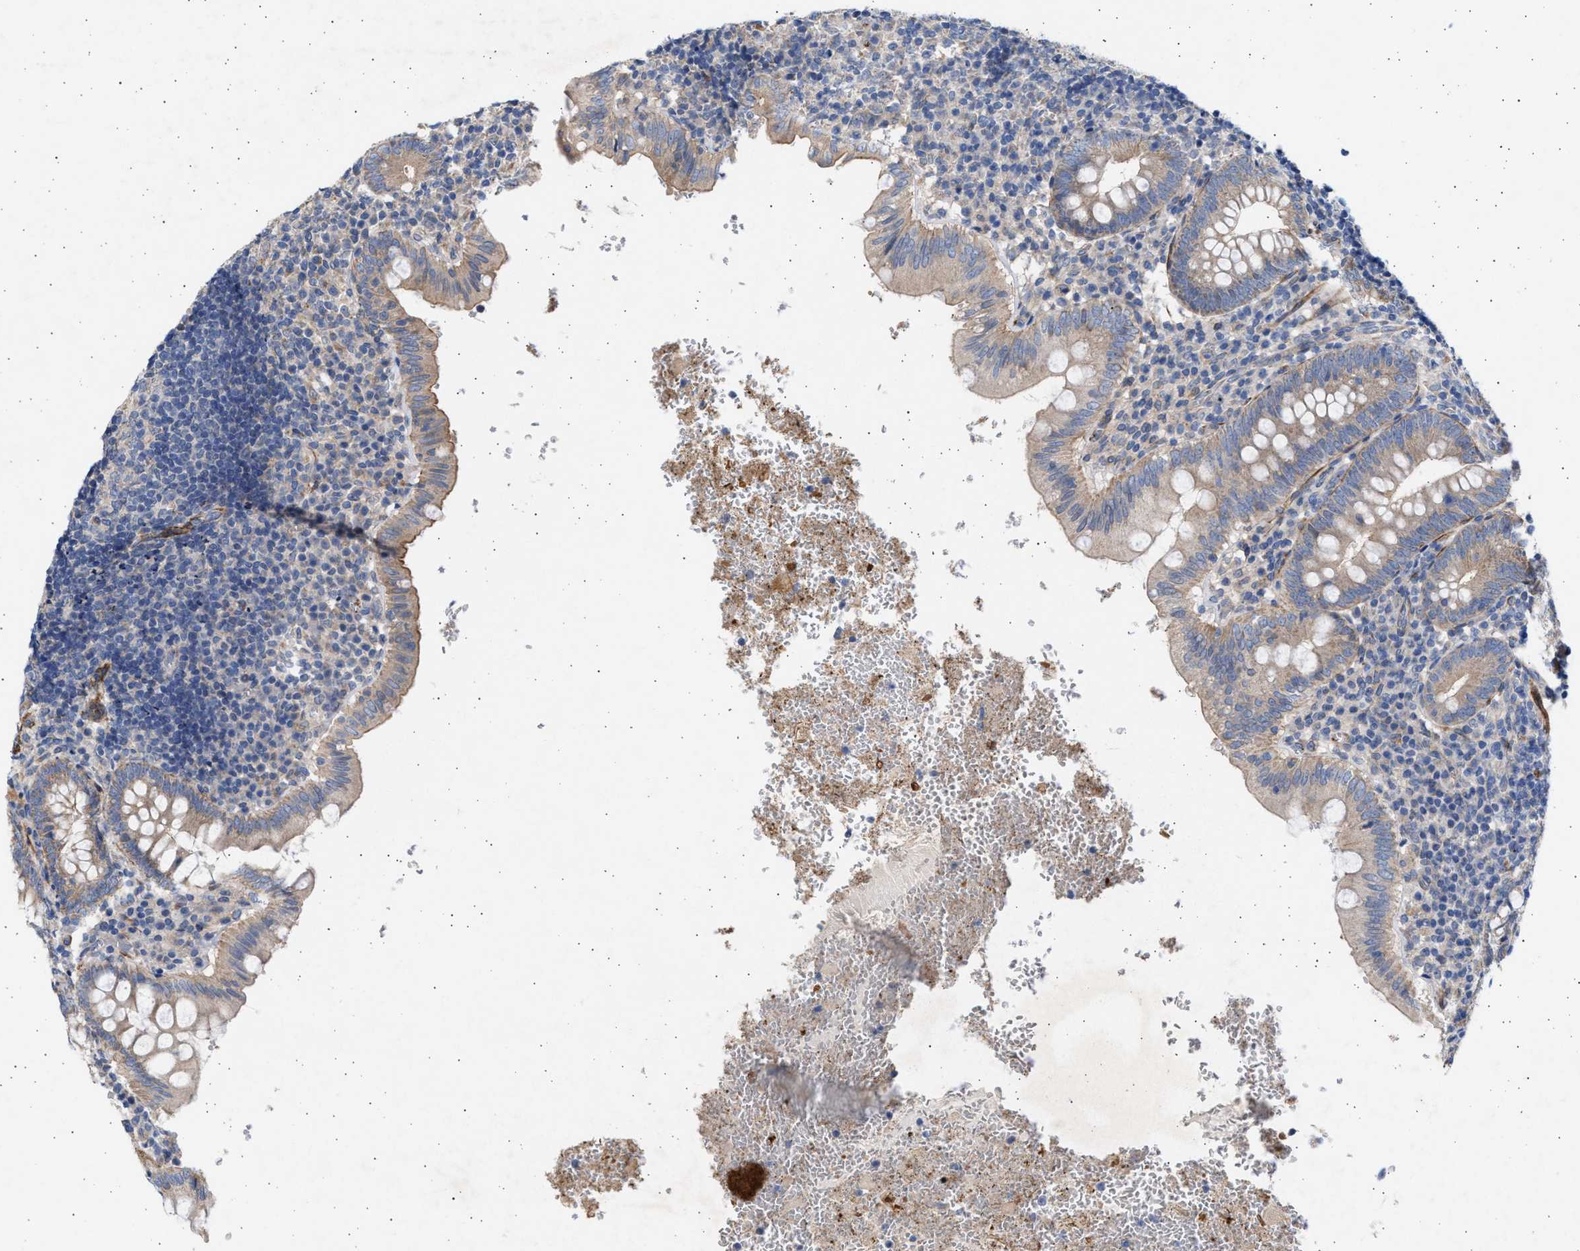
{"staining": {"intensity": "weak", "quantity": "<25%", "location": "cytoplasmic/membranous"}, "tissue": "appendix", "cell_type": "Glandular cells", "image_type": "normal", "snomed": [{"axis": "morphology", "description": "Normal tissue, NOS"}, {"axis": "topography", "description": "Appendix"}], "caption": "Histopathology image shows no protein positivity in glandular cells of unremarkable appendix.", "gene": "NBR1", "patient": {"sex": "male", "age": 8}}